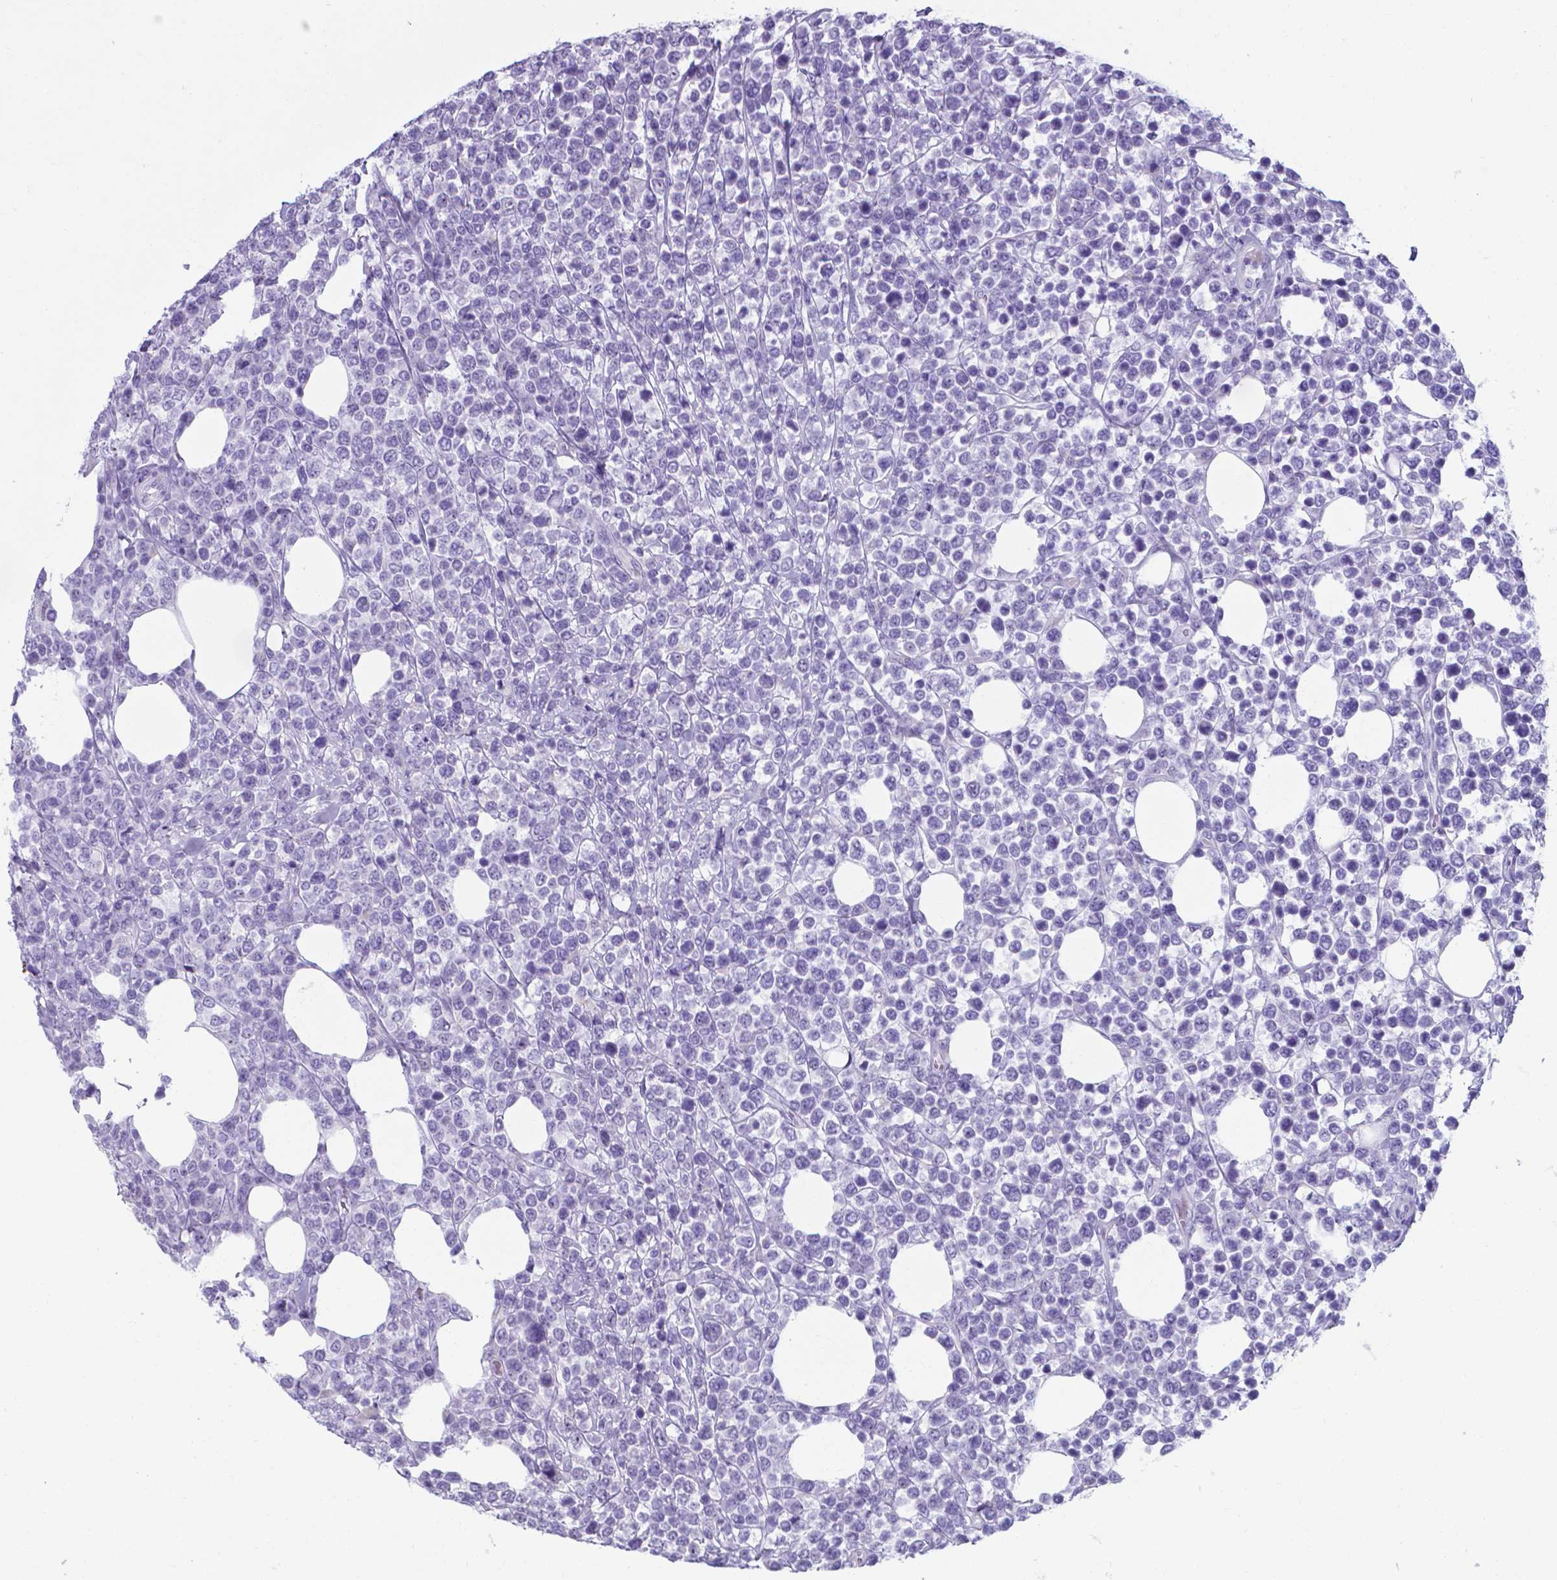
{"staining": {"intensity": "negative", "quantity": "none", "location": "none"}, "tissue": "lymphoma", "cell_type": "Tumor cells", "image_type": "cancer", "snomed": [{"axis": "morphology", "description": "Malignant lymphoma, non-Hodgkin's type, High grade"}, {"axis": "topography", "description": "Soft tissue"}], "caption": "The IHC image has no significant positivity in tumor cells of malignant lymphoma, non-Hodgkin's type (high-grade) tissue.", "gene": "AP5B1", "patient": {"sex": "female", "age": 56}}